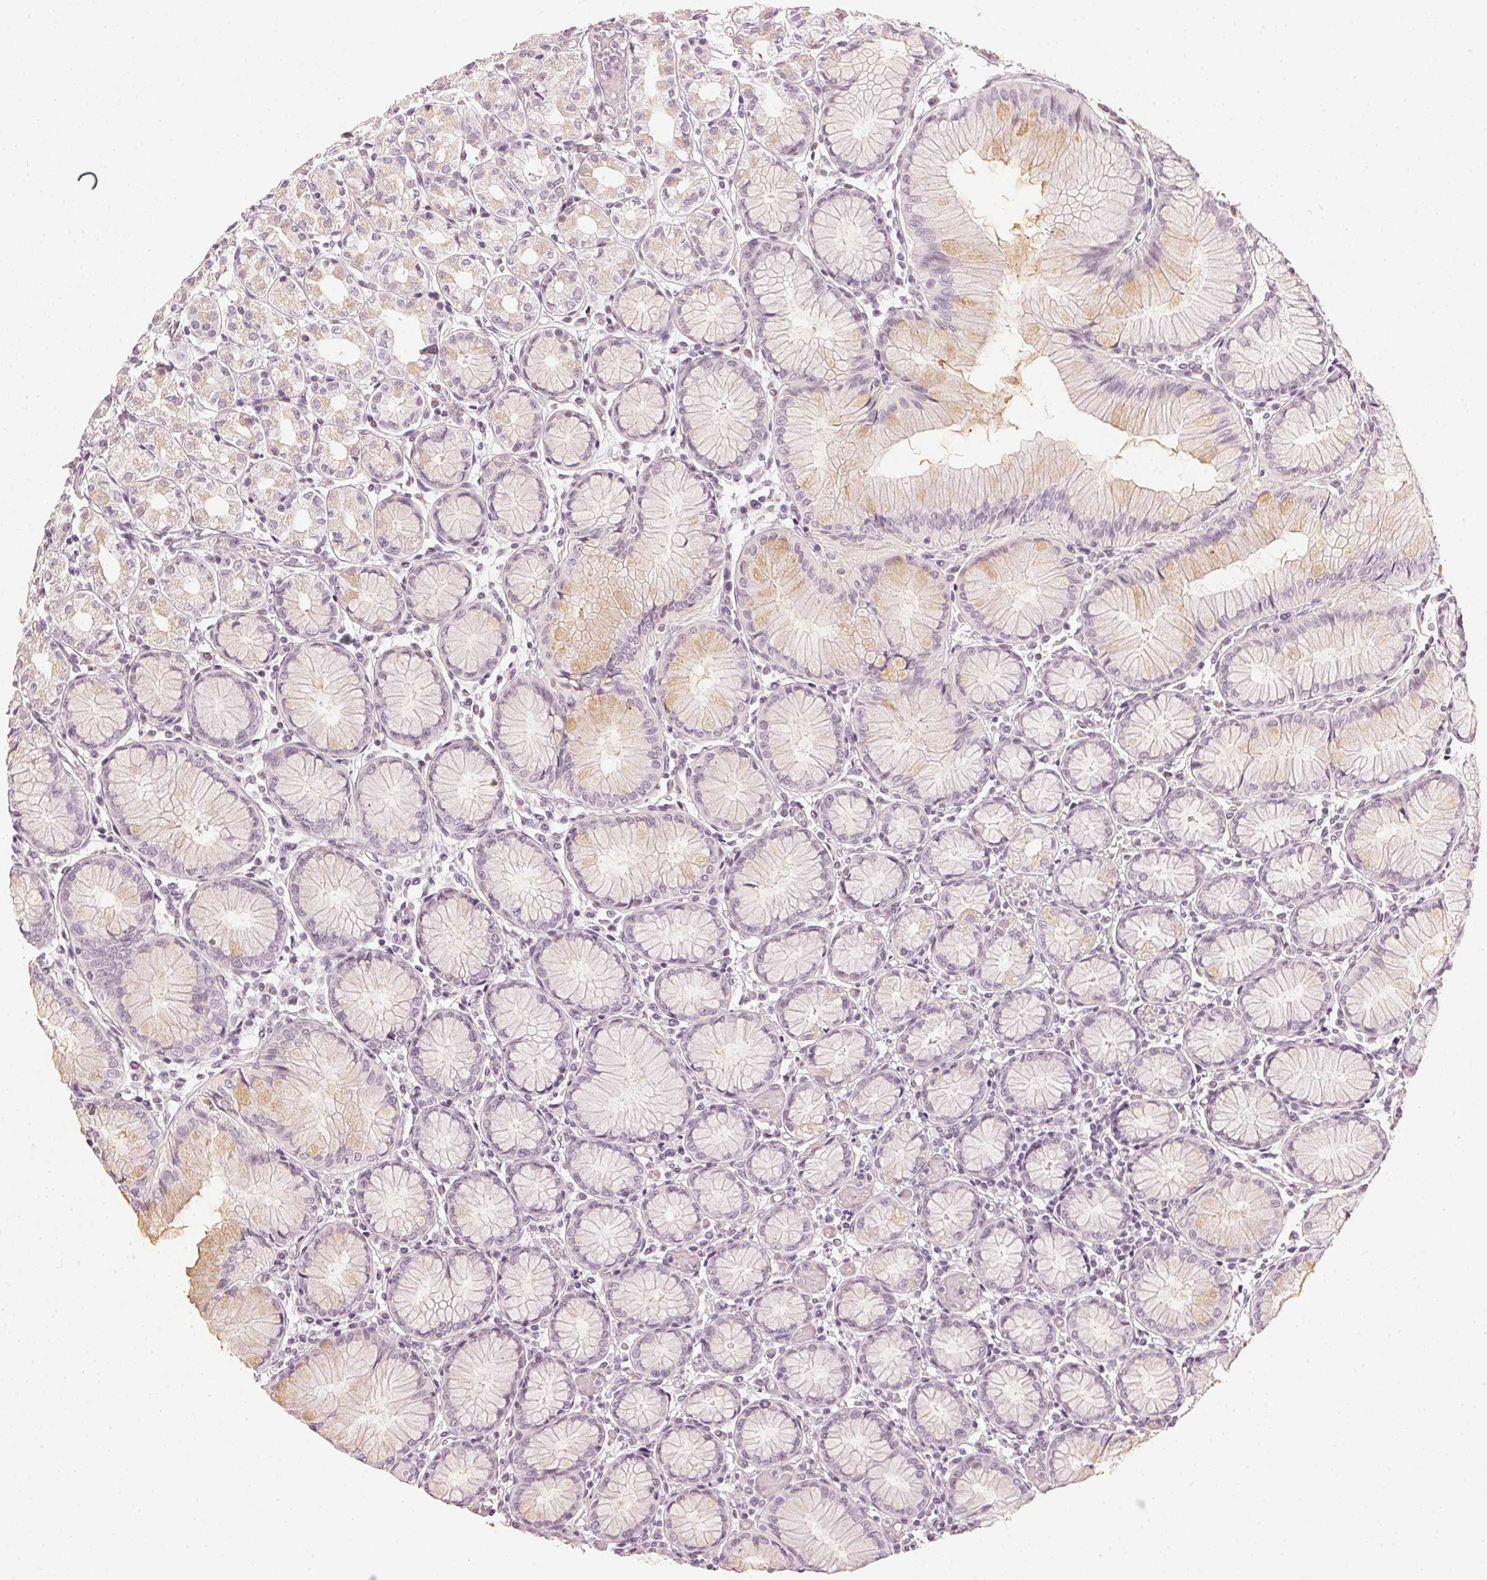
{"staining": {"intensity": "weak", "quantity": "25%-75%", "location": "cytoplasmic/membranous"}, "tissue": "stomach", "cell_type": "Glandular cells", "image_type": "normal", "snomed": [{"axis": "morphology", "description": "Normal tissue, NOS"}, {"axis": "topography", "description": "Stomach"}], "caption": "A low amount of weak cytoplasmic/membranous expression is appreciated in approximately 25%-75% of glandular cells in normal stomach.", "gene": "APLP1", "patient": {"sex": "female", "age": 57}}